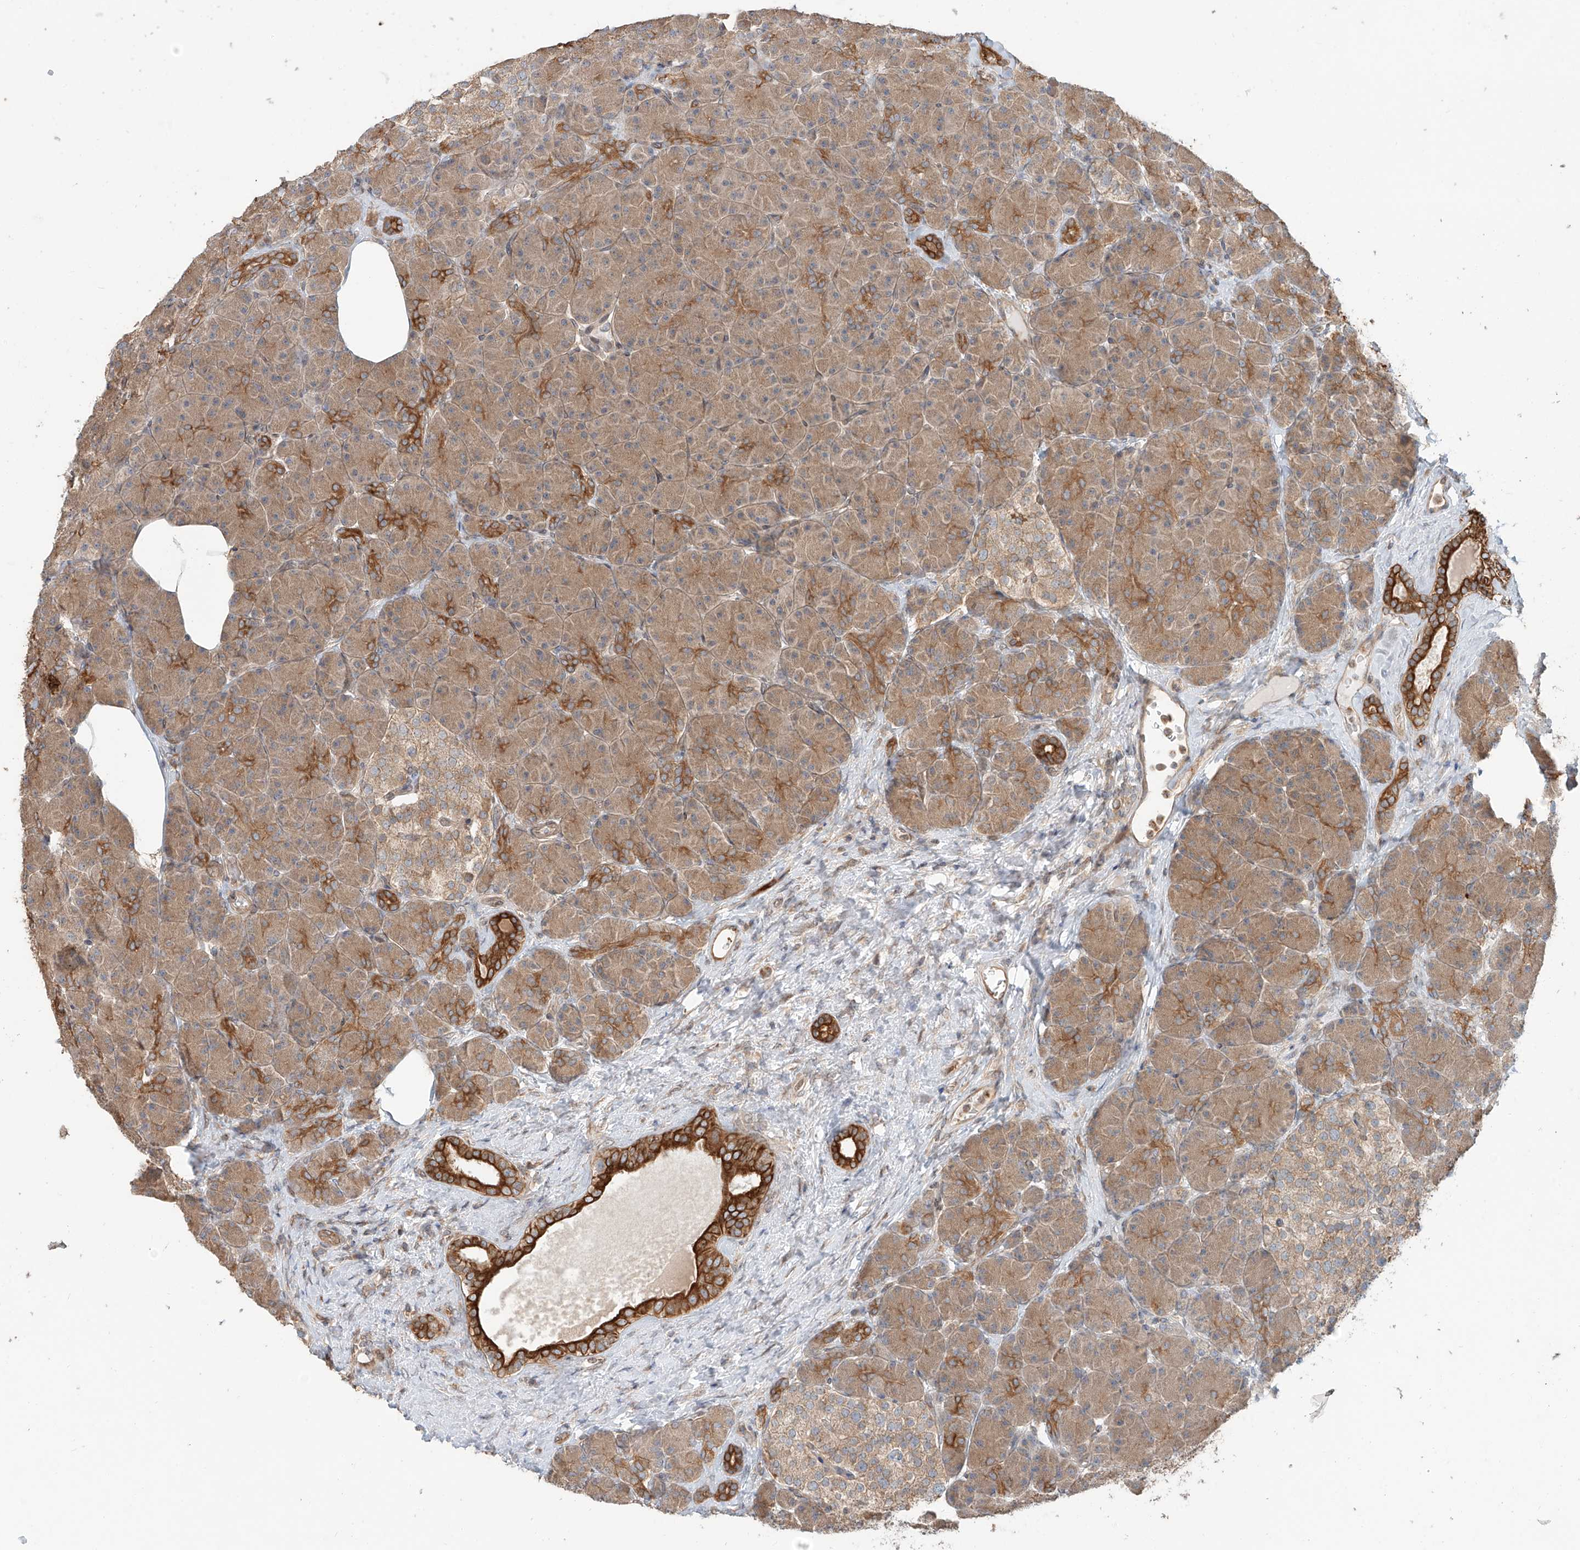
{"staining": {"intensity": "strong", "quantity": "25%-75%", "location": "cytoplasmic/membranous"}, "tissue": "pancreas", "cell_type": "Exocrine glandular cells", "image_type": "normal", "snomed": [{"axis": "morphology", "description": "Normal tissue, NOS"}, {"axis": "topography", "description": "Pancreas"}], "caption": "Exocrine glandular cells display high levels of strong cytoplasmic/membranous staining in about 25%-75% of cells in normal pancreas.", "gene": "CEP162", "patient": {"sex": "female", "age": 43}}